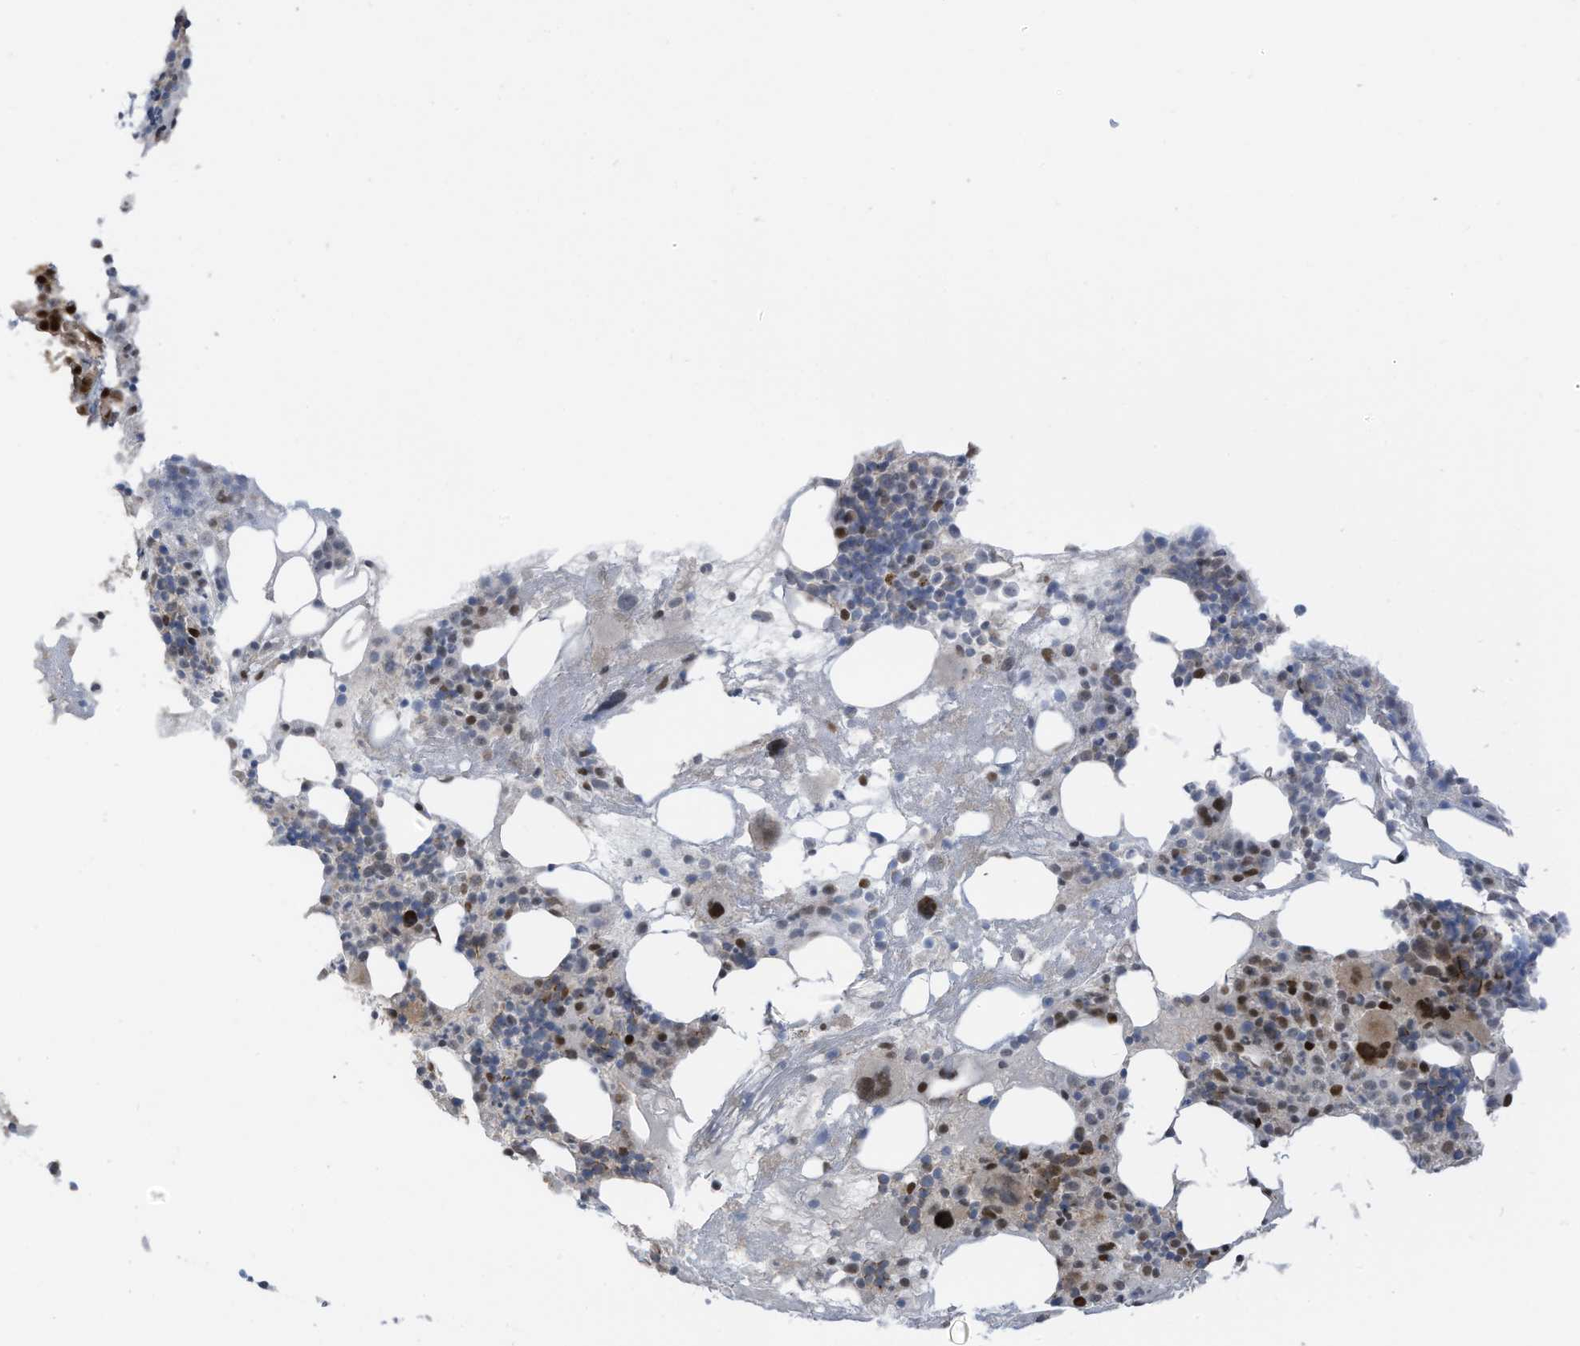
{"staining": {"intensity": "strong", "quantity": ">75%", "location": "nuclear"}, "tissue": "bone marrow", "cell_type": "Hematopoietic cells", "image_type": "normal", "snomed": [{"axis": "morphology", "description": "Normal tissue, NOS"}, {"axis": "morphology", "description": "Inflammation, NOS"}, {"axis": "topography", "description": "Bone marrow"}], "caption": "An image of bone marrow stained for a protein demonstrates strong nuclear brown staining in hematopoietic cells.", "gene": "ZCWPW2", "patient": {"sex": "female", "age": 77}}